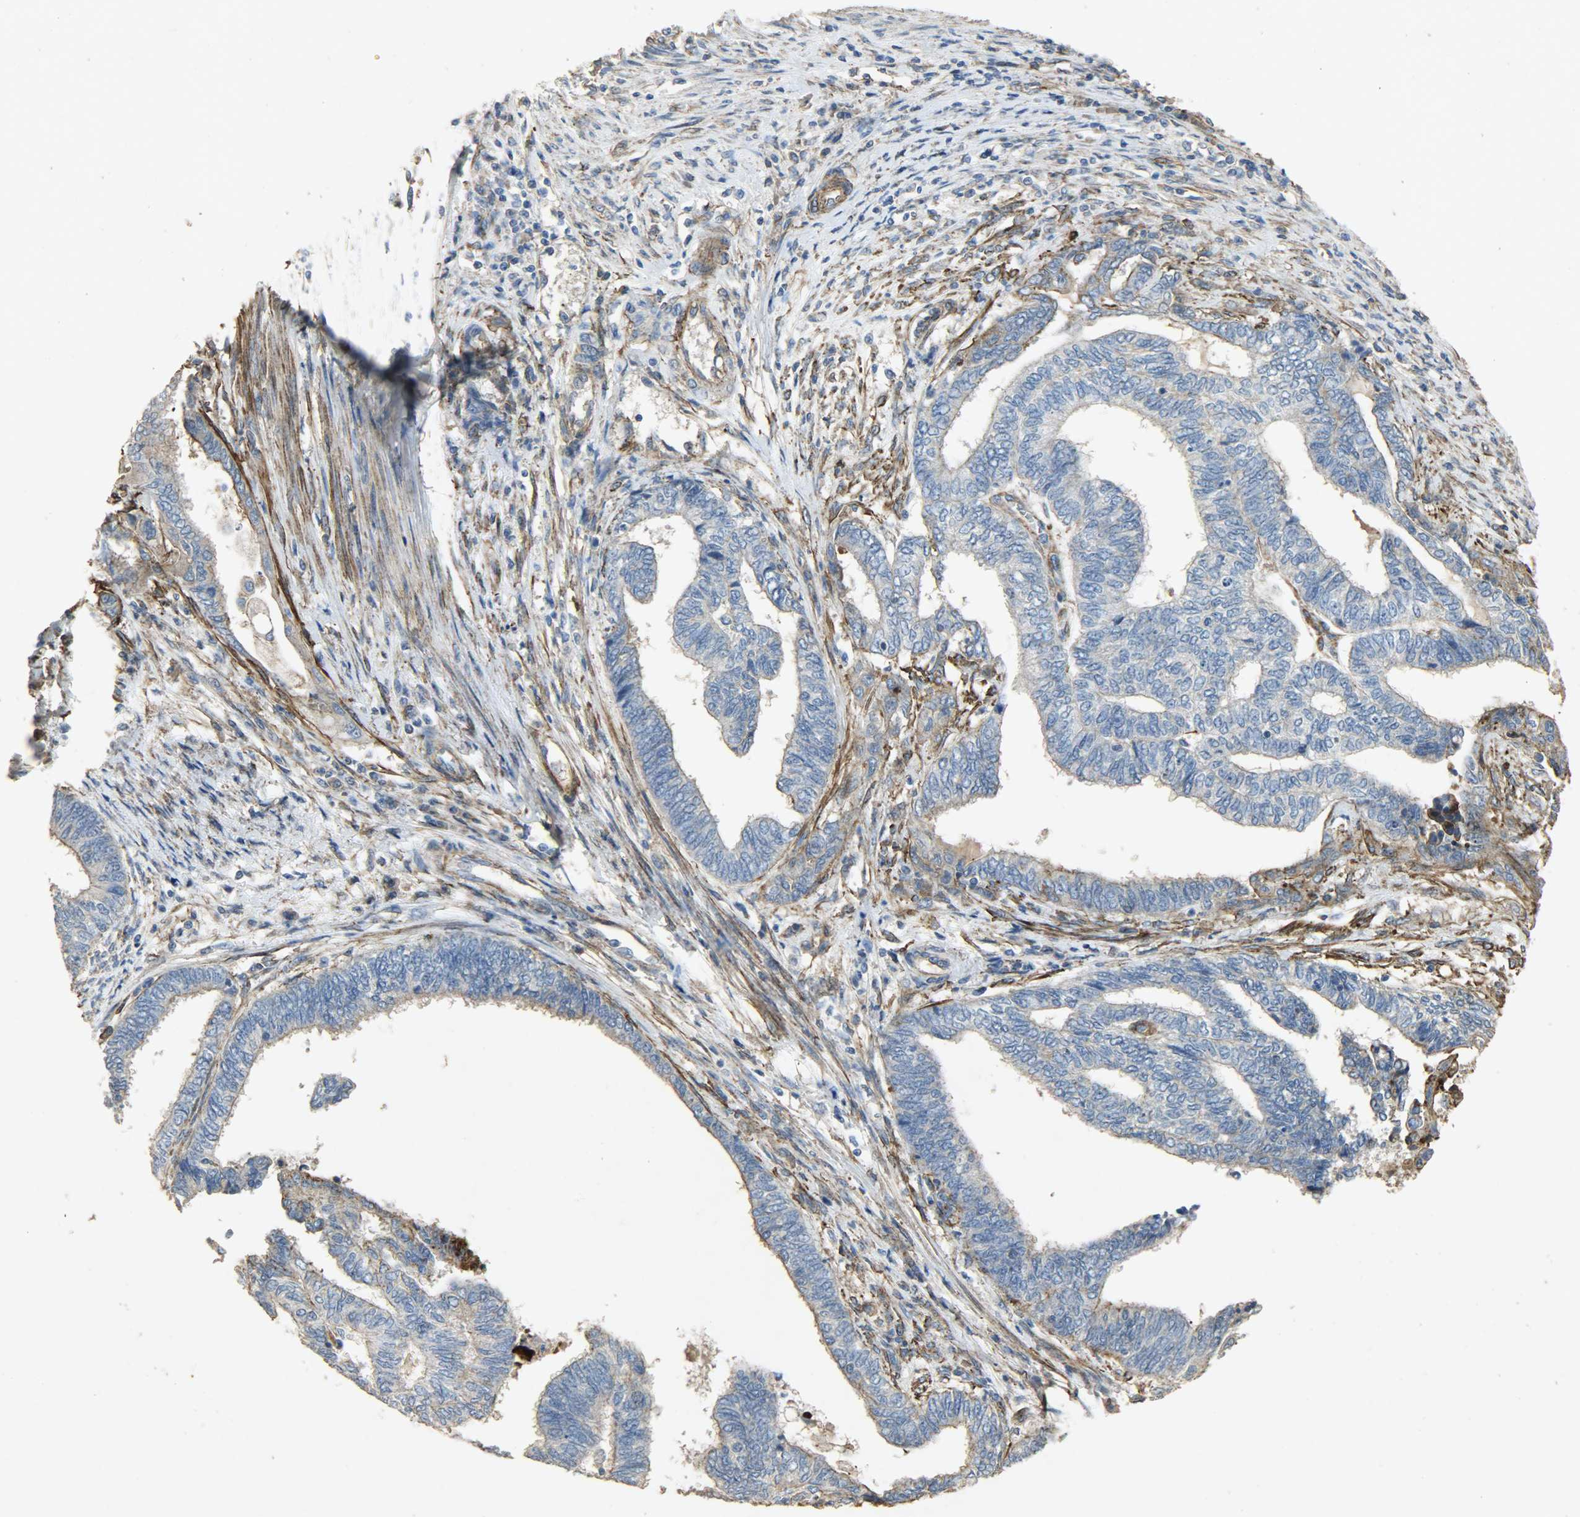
{"staining": {"intensity": "negative", "quantity": "none", "location": "none"}, "tissue": "endometrial cancer", "cell_type": "Tumor cells", "image_type": "cancer", "snomed": [{"axis": "morphology", "description": "Adenocarcinoma, NOS"}, {"axis": "topography", "description": "Uterus"}, {"axis": "topography", "description": "Endometrium"}], "caption": "The image reveals no staining of tumor cells in endometrial adenocarcinoma.", "gene": "TPM4", "patient": {"sex": "female", "age": 70}}